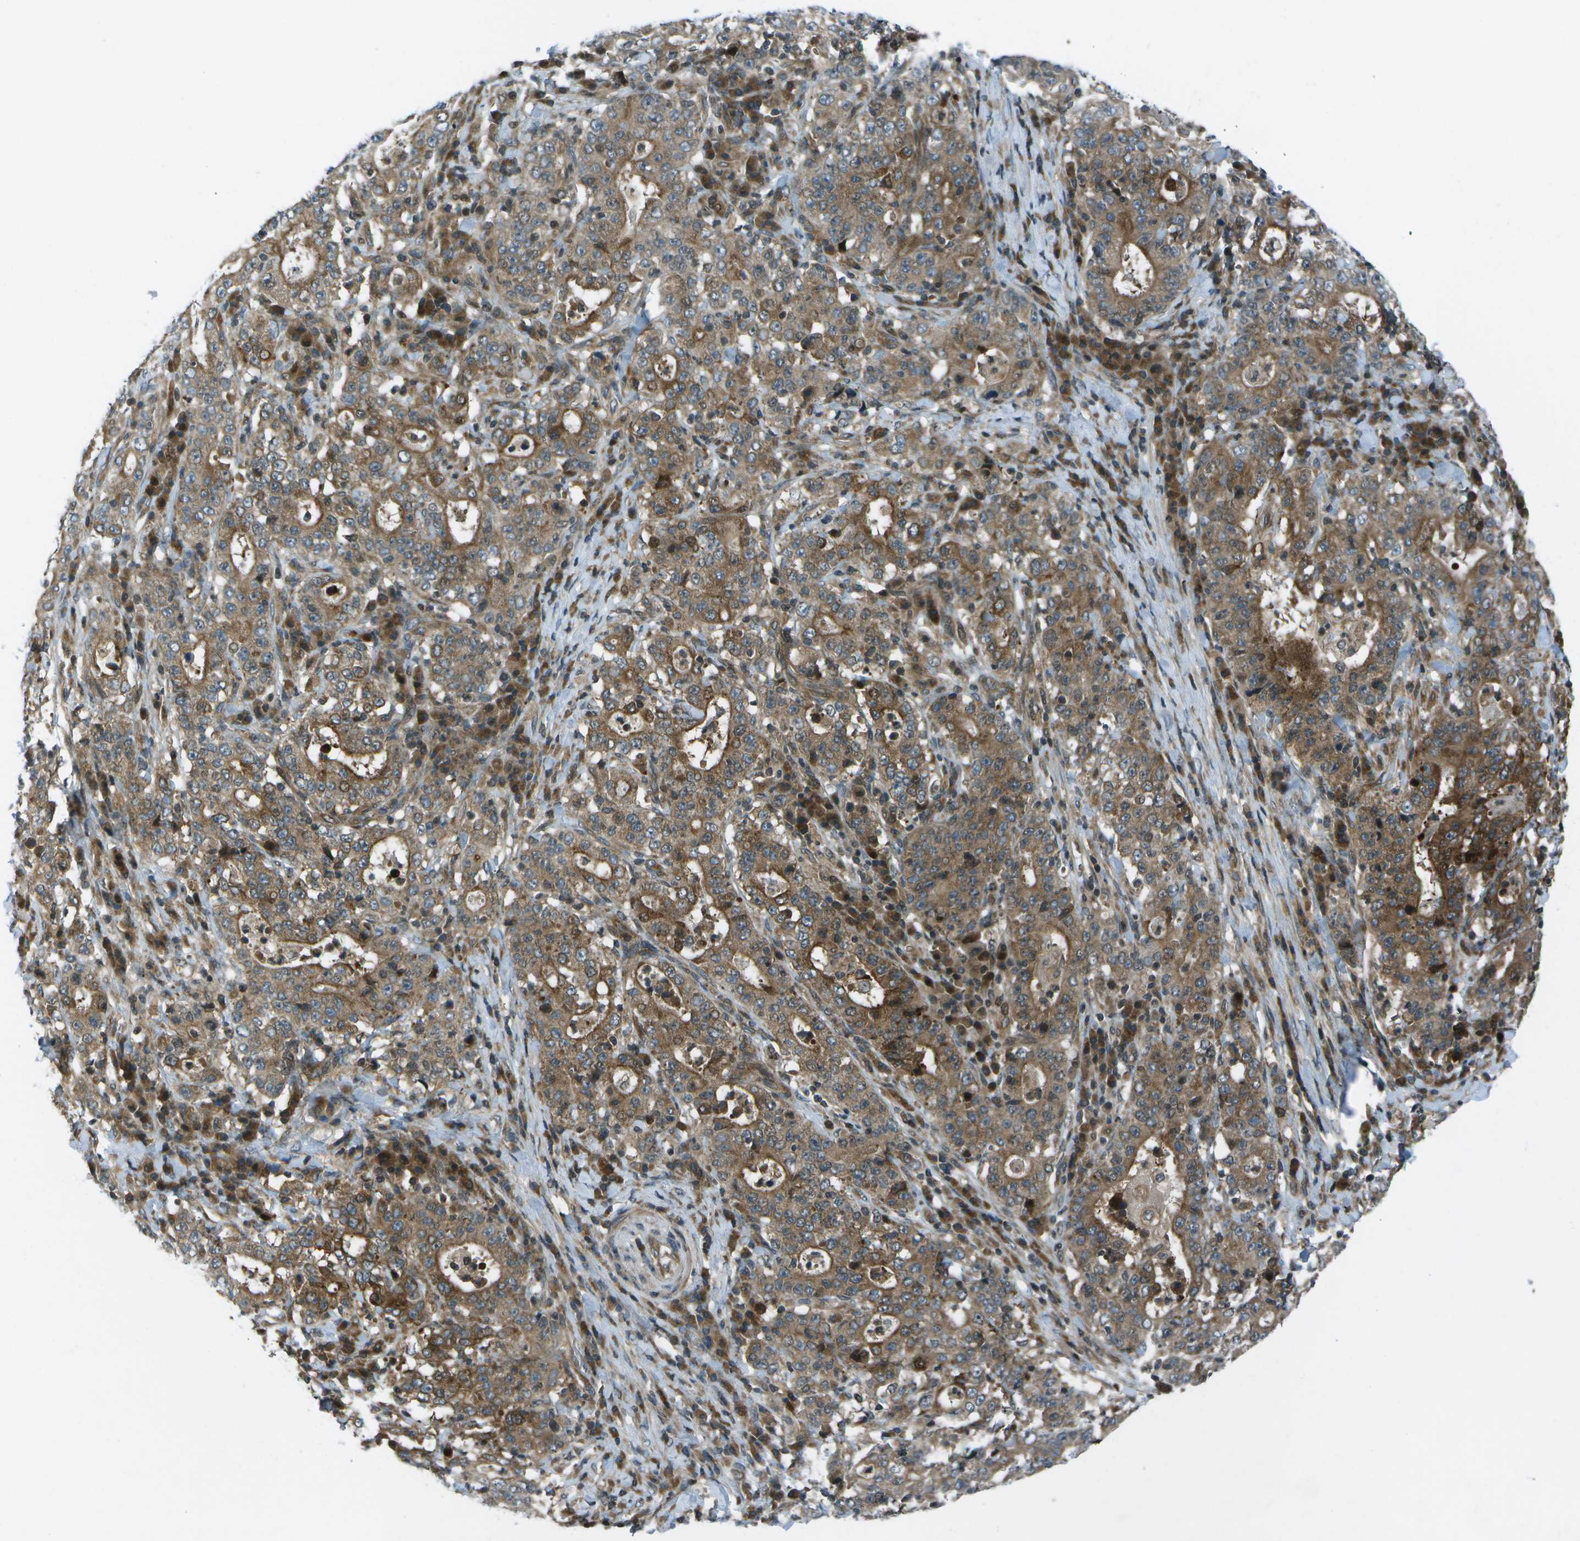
{"staining": {"intensity": "moderate", "quantity": ">75%", "location": "cytoplasmic/membranous"}, "tissue": "stomach cancer", "cell_type": "Tumor cells", "image_type": "cancer", "snomed": [{"axis": "morphology", "description": "Normal tissue, NOS"}, {"axis": "morphology", "description": "Adenocarcinoma, NOS"}, {"axis": "topography", "description": "Stomach, upper"}, {"axis": "topography", "description": "Stomach"}], "caption": "Adenocarcinoma (stomach) was stained to show a protein in brown. There is medium levels of moderate cytoplasmic/membranous staining in approximately >75% of tumor cells. (brown staining indicates protein expression, while blue staining denotes nuclei).", "gene": "TMEM19", "patient": {"sex": "male", "age": 59}}